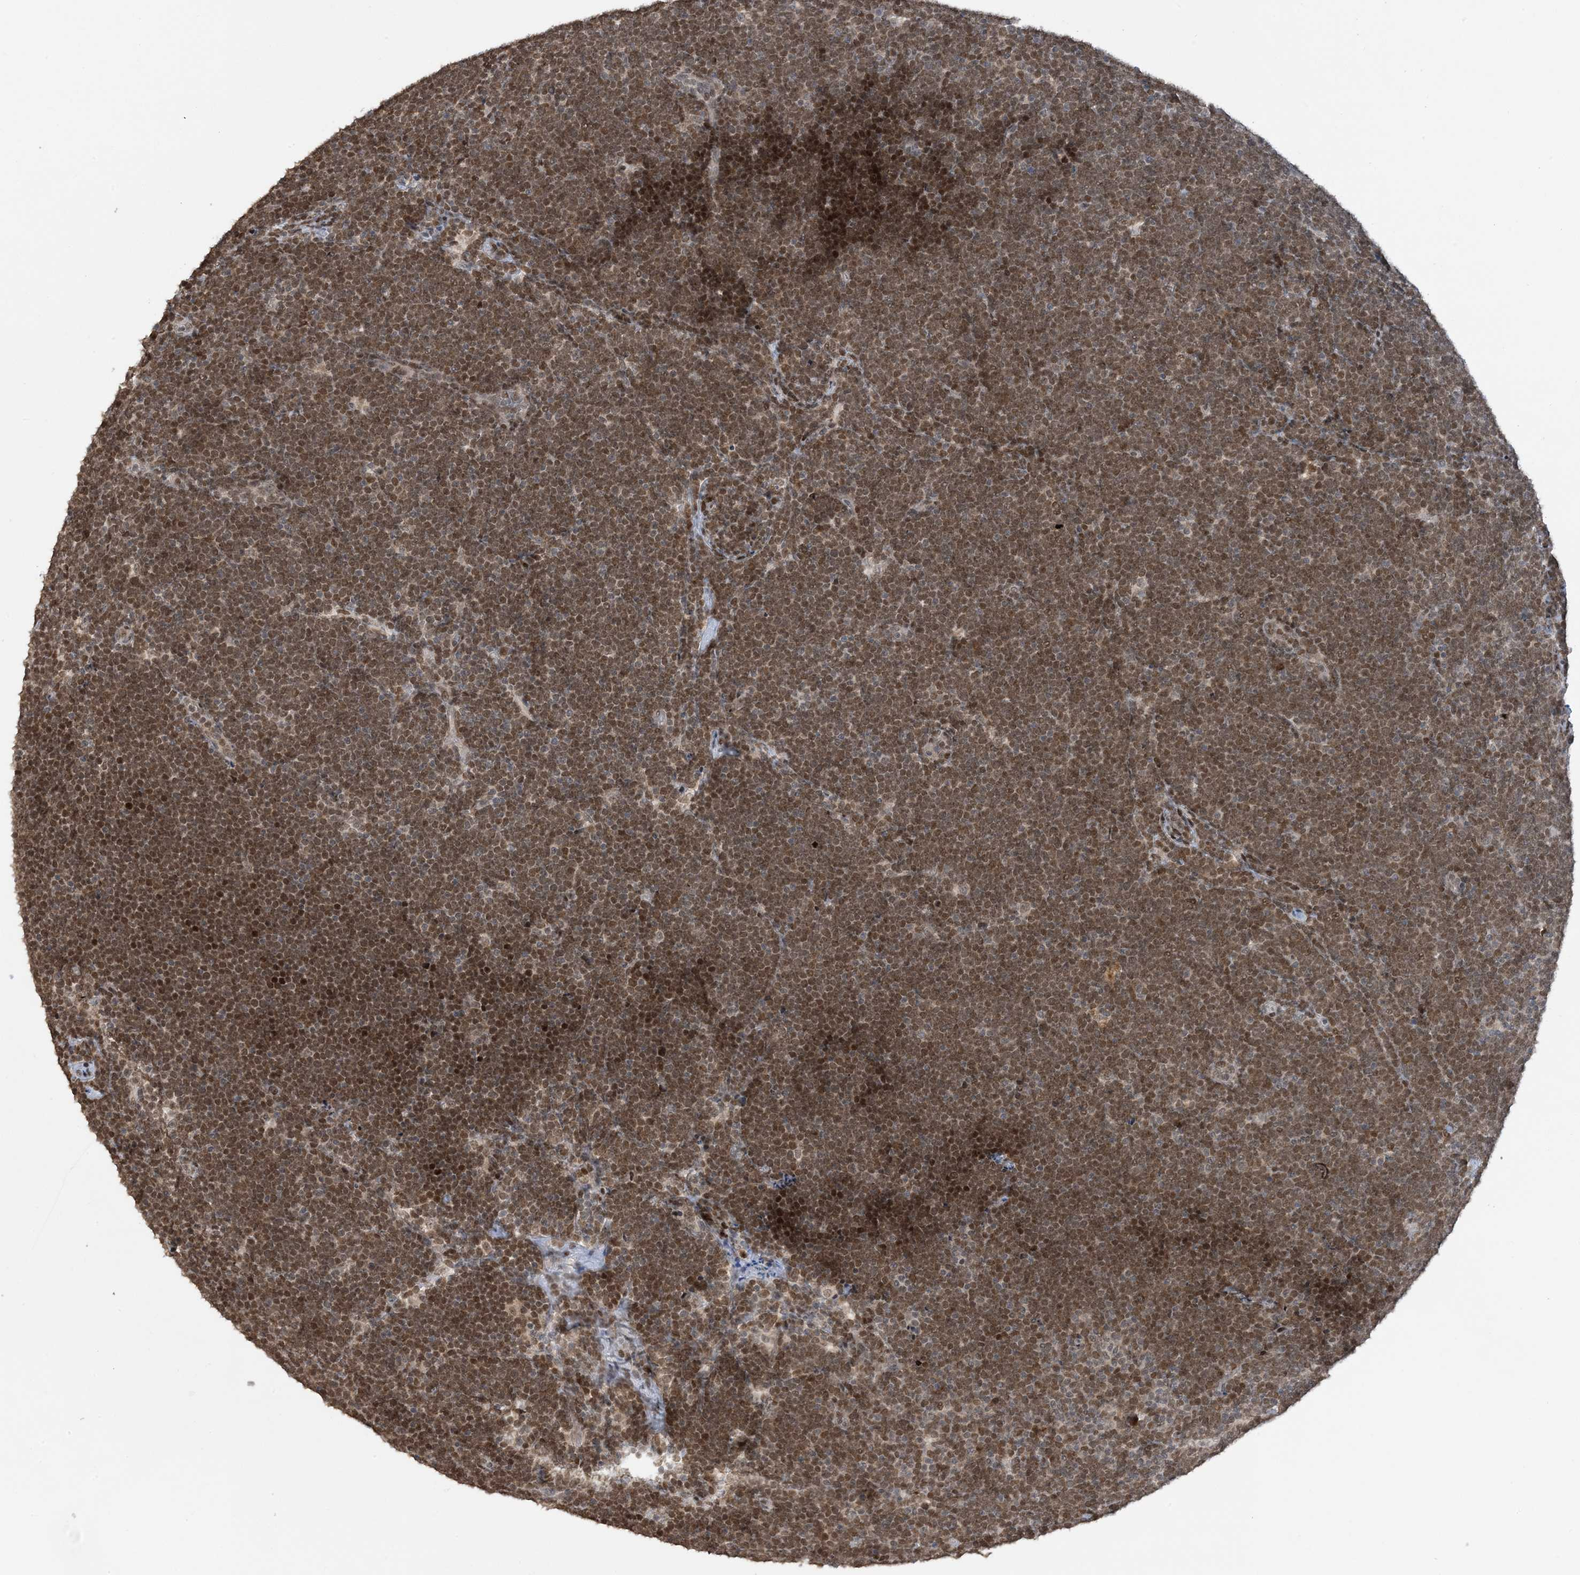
{"staining": {"intensity": "moderate", "quantity": ">75%", "location": "nuclear"}, "tissue": "lymphoma", "cell_type": "Tumor cells", "image_type": "cancer", "snomed": [{"axis": "morphology", "description": "Malignant lymphoma, non-Hodgkin's type, High grade"}, {"axis": "topography", "description": "Lymph node"}], "caption": "Protein staining of malignant lymphoma, non-Hodgkin's type (high-grade) tissue shows moderate nuclear expression in approximately >75% of tumor cells.", "gene": "ACYP2", "patient": {"sex": "male", "age": 13}}